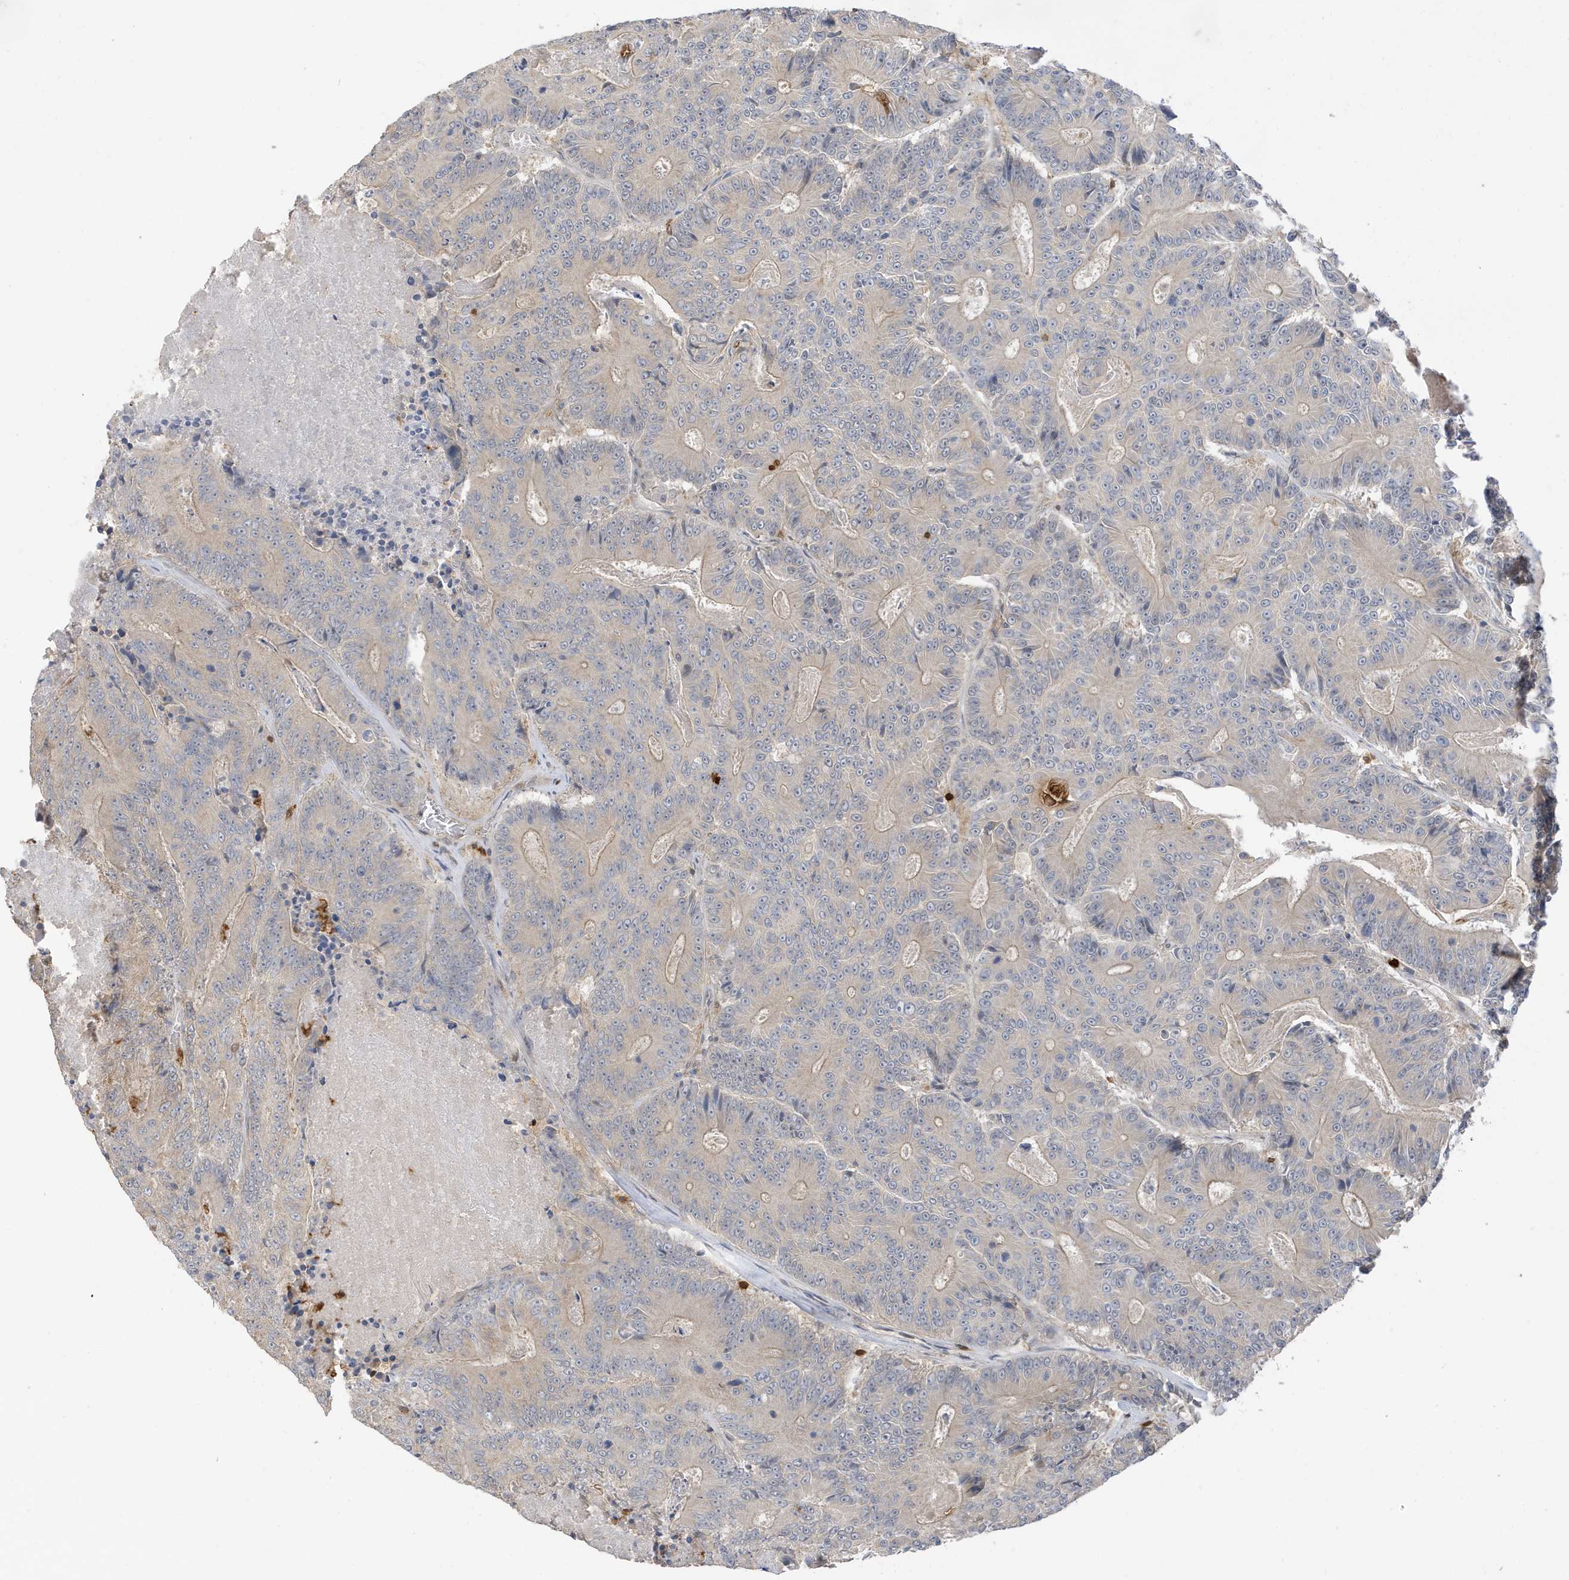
{"staining": {"intensity": "negative", "quantity": "none", "location": "none"}, "tissue": "colorectal cancer", "cell_type": "Tumor cells", "image_type": "cancer", "snomed": [{"axis": "morphology", "description": "Adenocarcinoma, NOS"}, {"axis": "topography", "description": "Colon"}], "caption": "Immunohistochemistry photomicrograph of neoplastic tissue: colorectal cancer stained with DAB (3,3'-diaminobenzidine) demonstrates no significant protein staining in tumor cells.", "gene": "TAB3", "patient": {"sex": "male", "age": 83}}